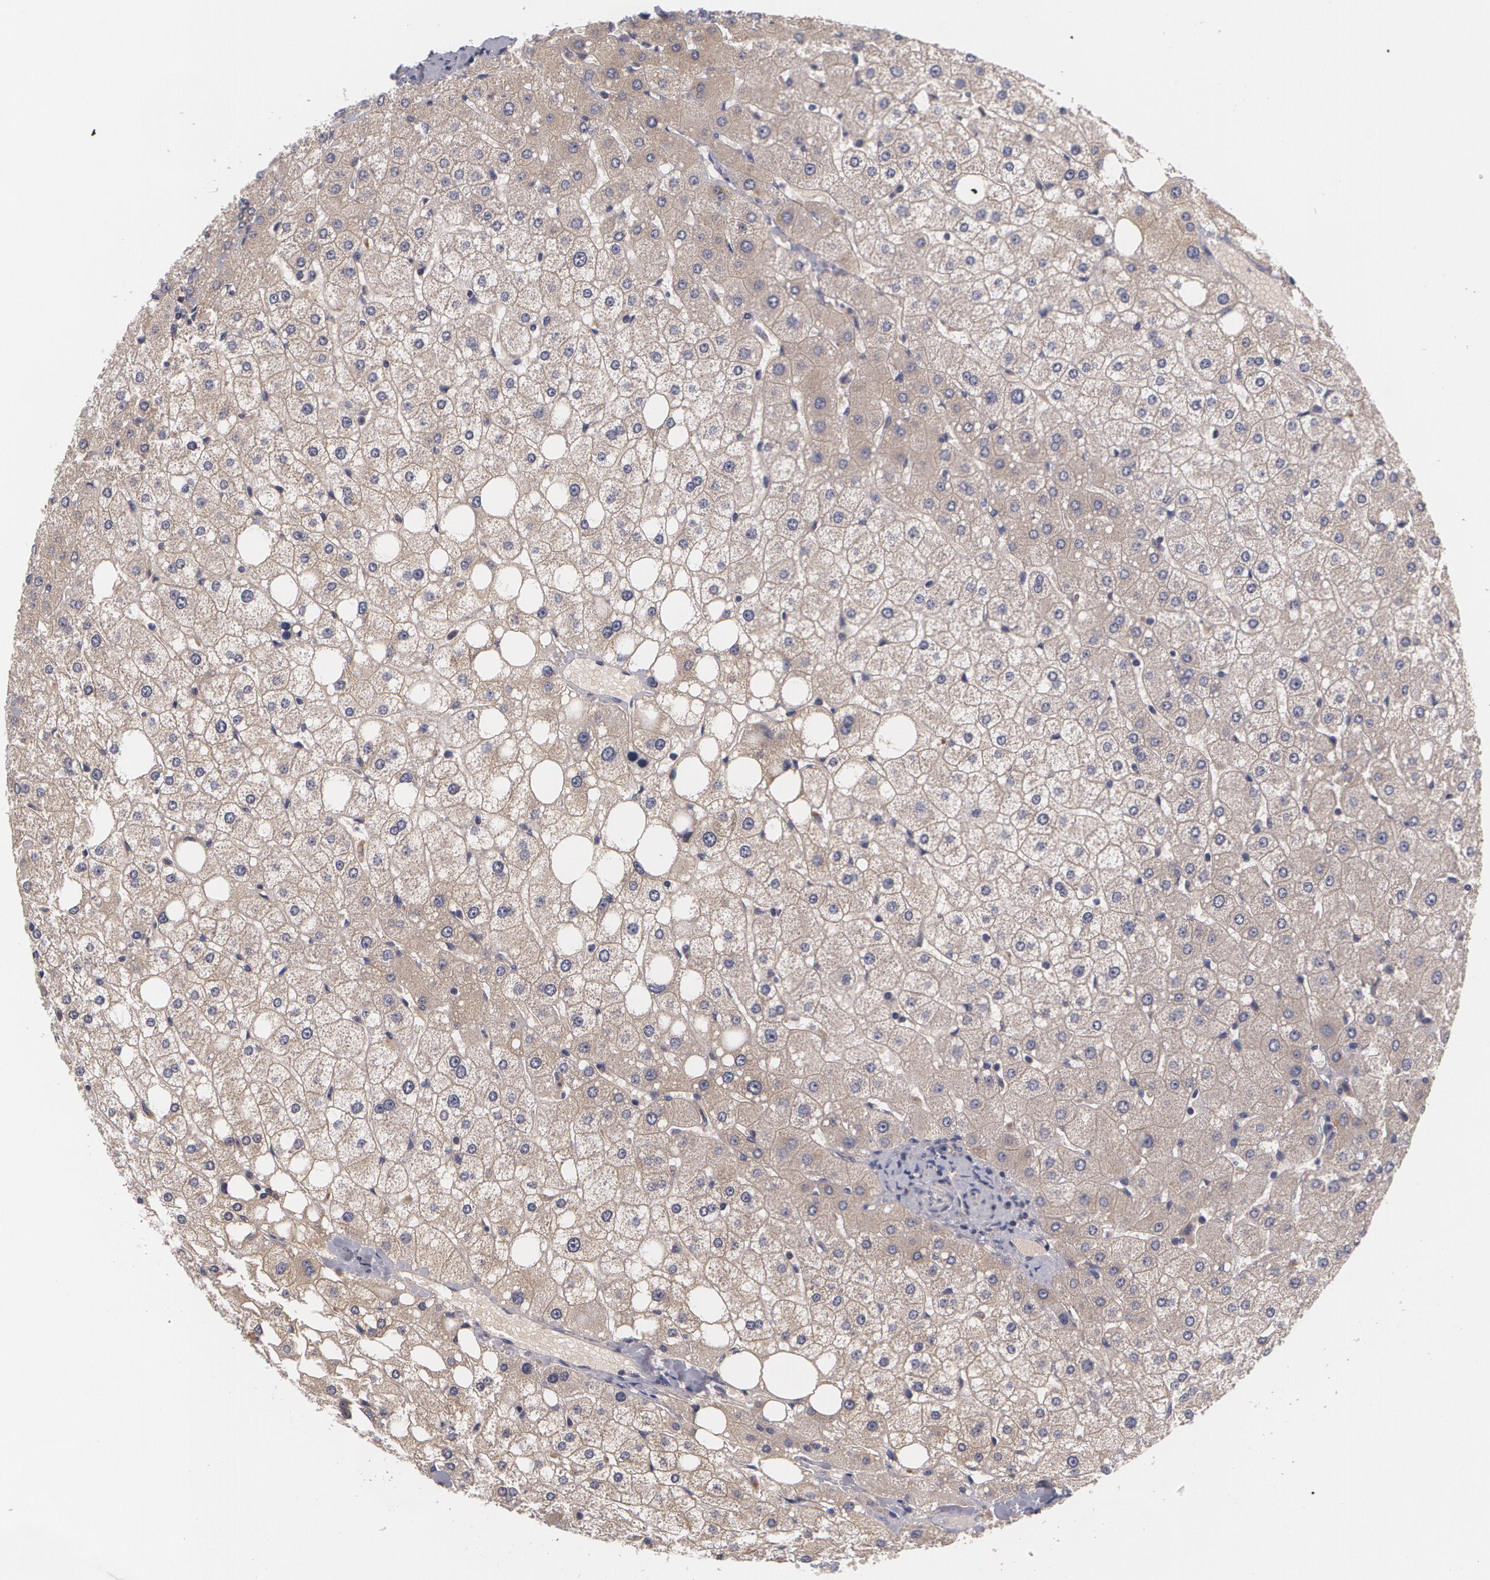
{"staining": {"intensity": "strong", "quantity": ">75%", "location": "cytoplasmic/membranous"}, "tissue": "liver", "cell_type": "Cholangiocytes", "image_type": "normal", "snomed": [{"axis": "morphology", "description": "Normal tissue, NOS"}, {"axis": "topography", "description": "Liver"}], "caption": "Human liver stained with a protein marker displays strong staining in cholangiocytes.", "gene": "CASK", "patient": {"sex": "male", "age": 35}}